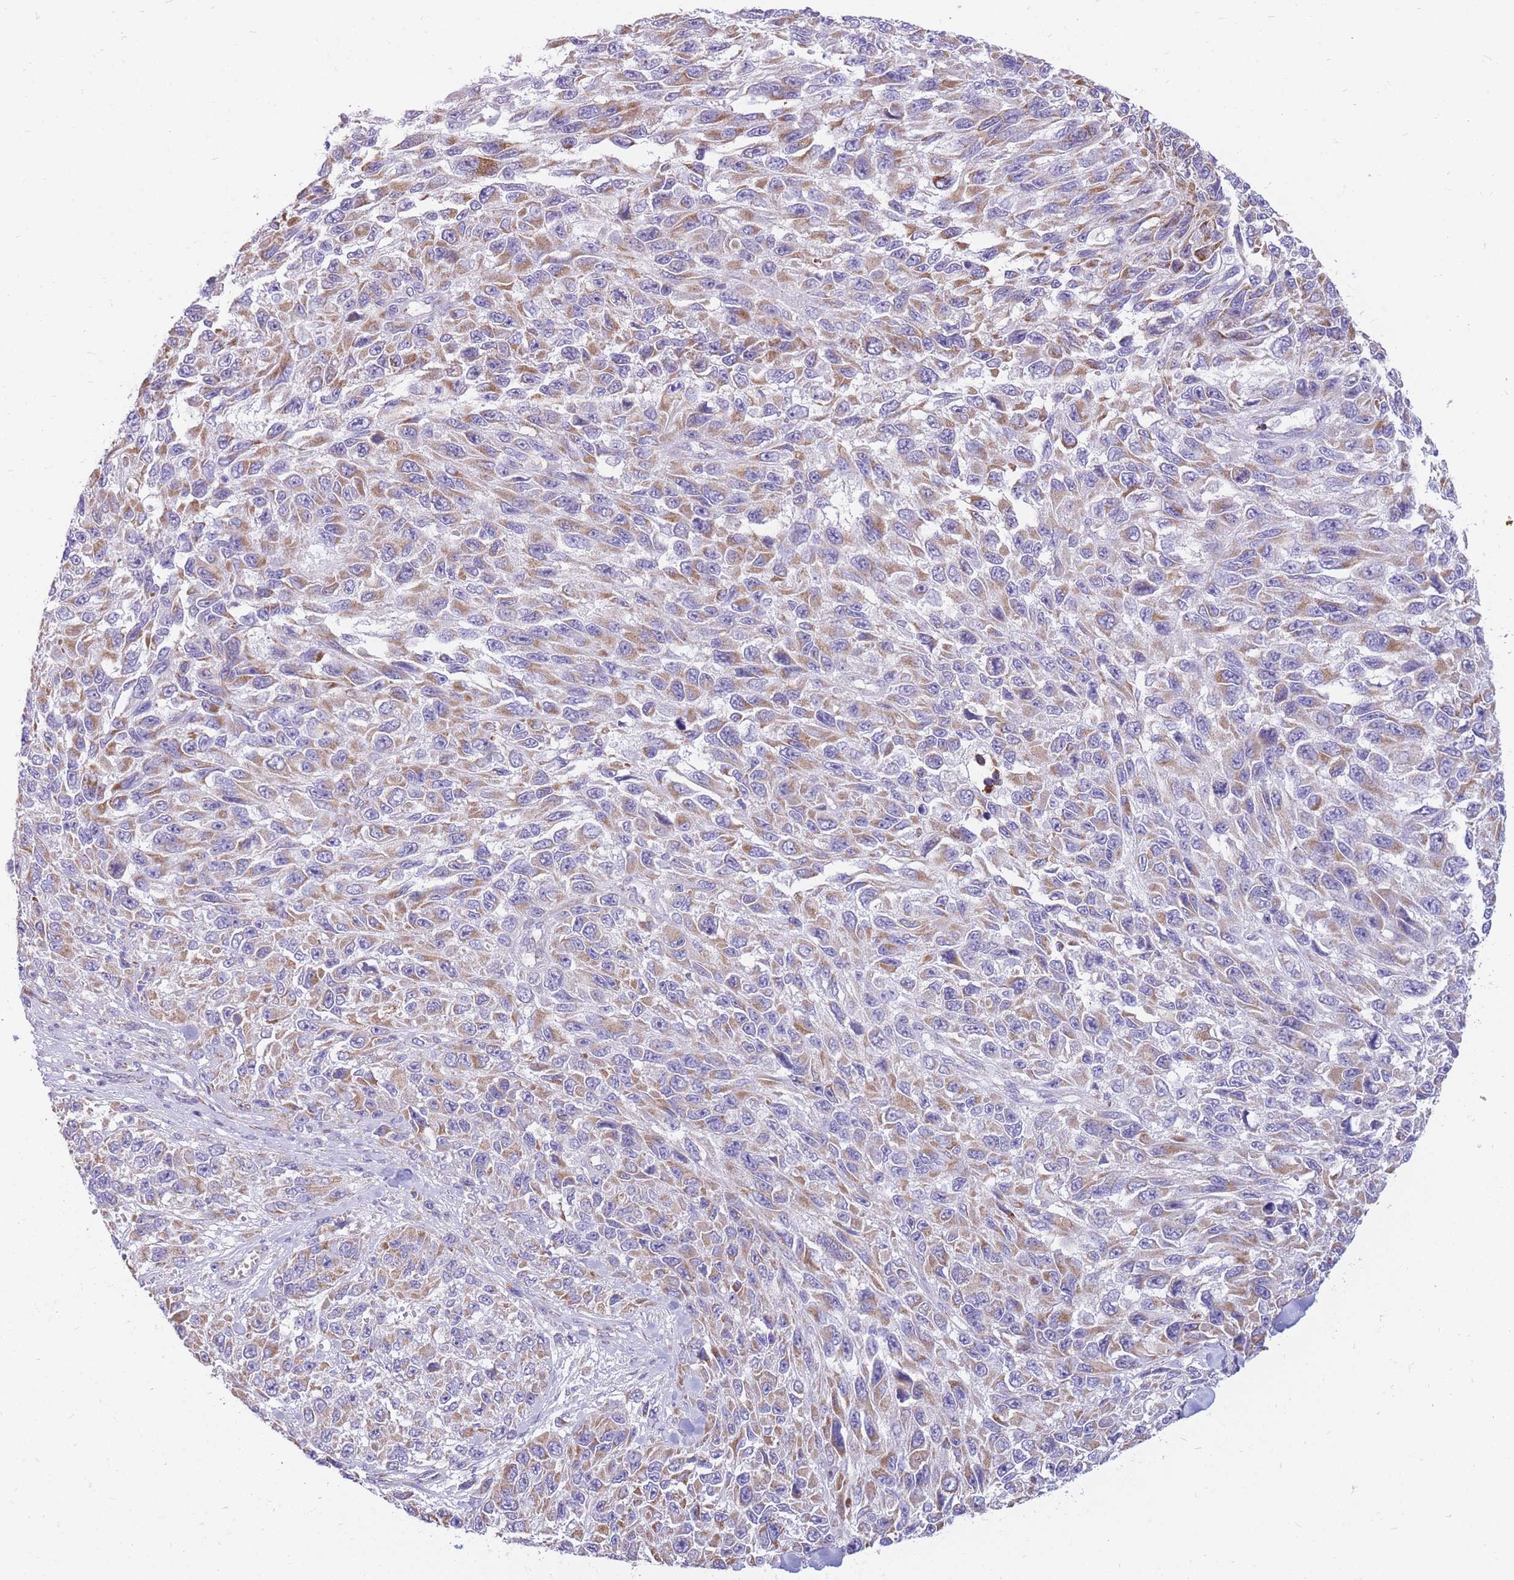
{"staining": {"intensity": "moderate", "quantity": ">75%", "location": "cytoplasmic/membranous"}, "tissue": "melanoma", "cell_type": "Tumor cells", "image_type": "cancer", "snomed": [{"axis": "morphology", "description": "Malignant melanoma, NOS"}, {"axis": "topography", "description": "Skin"}], "caption": "Brown immunohistochemical staining in human melanoma reveals moderate cytoplasmic/membranous expression in about >75% of tumor cells.", "gene": "PCSK1", "patient": {"sex": "female", "age": 96}}